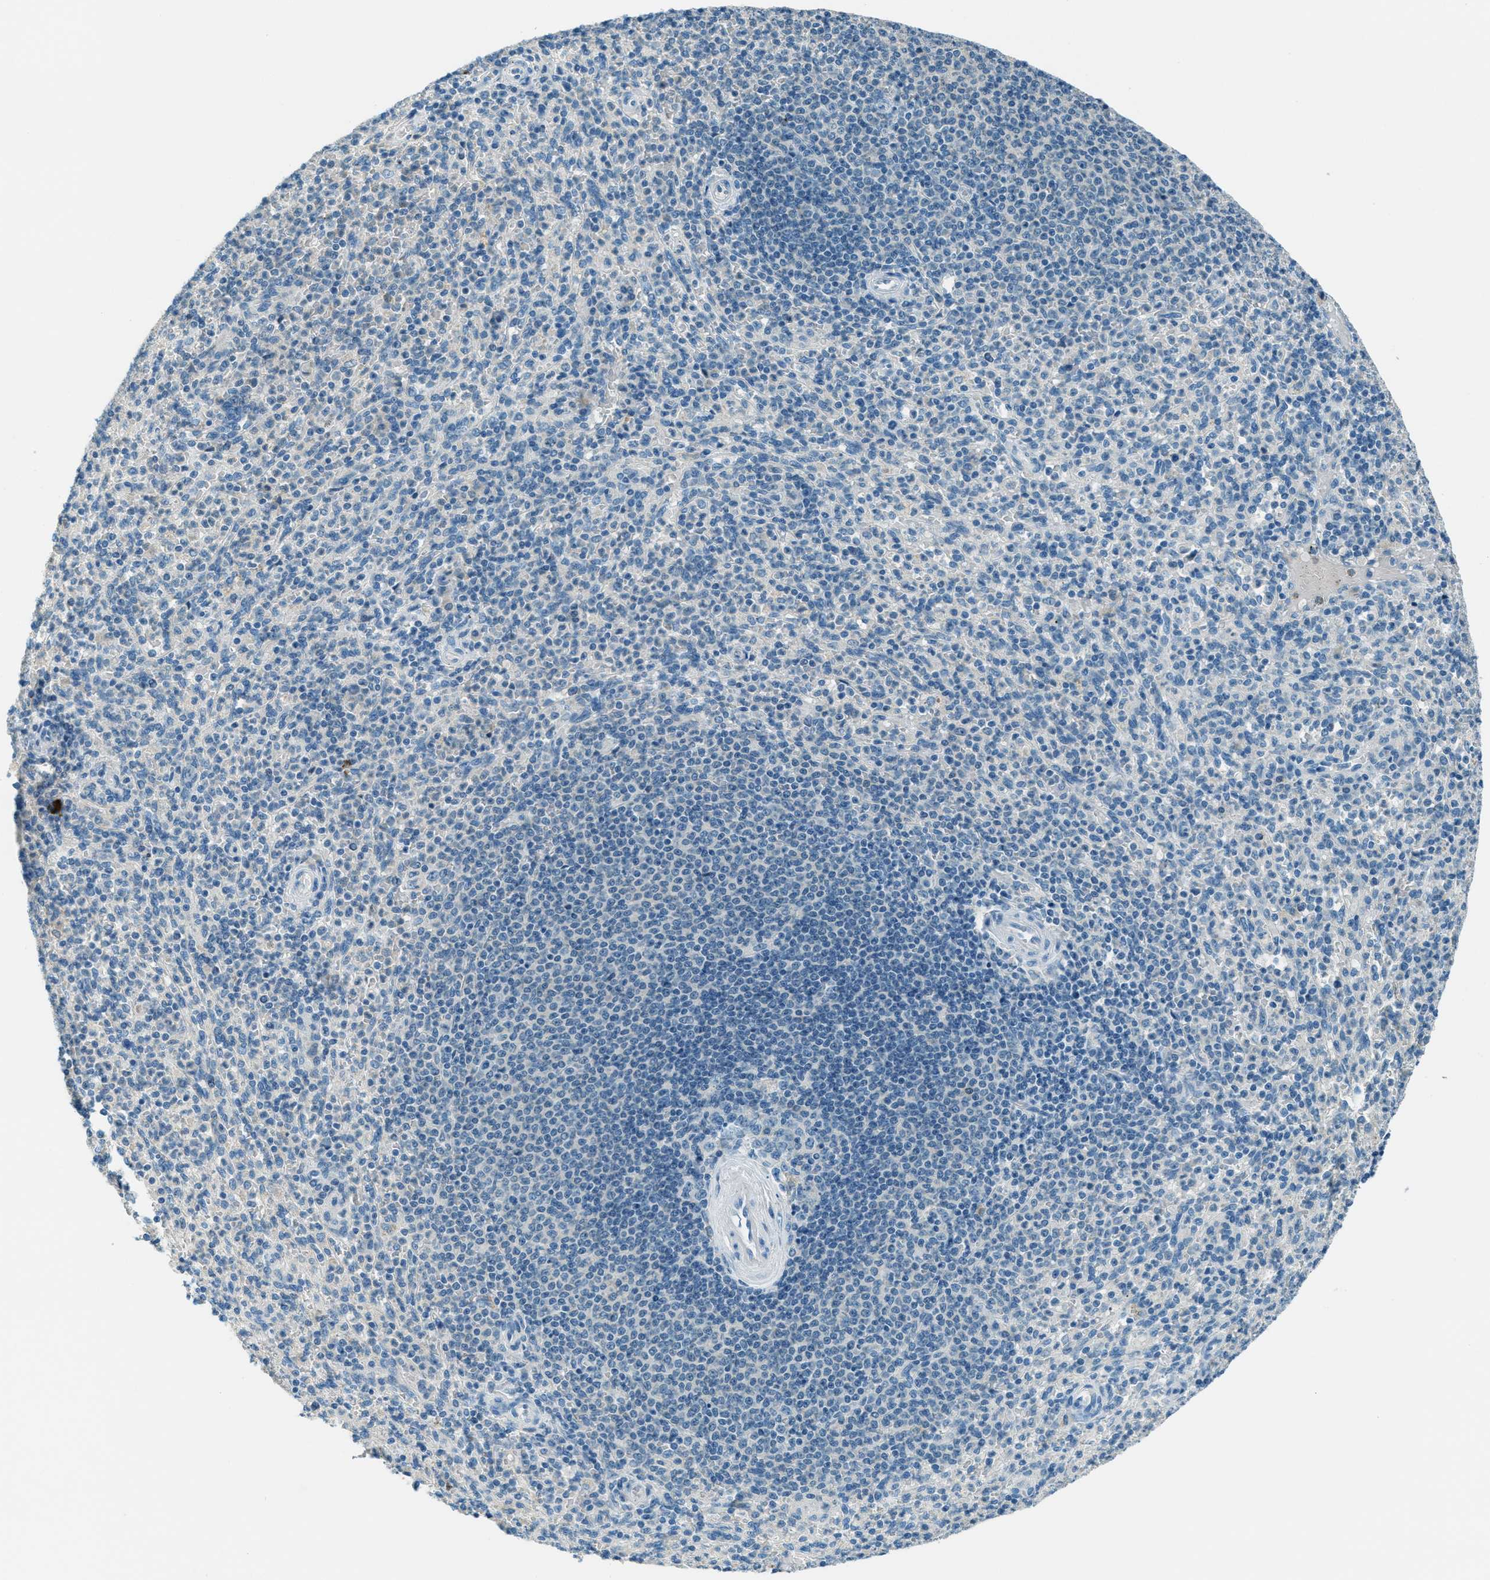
{"staining": {"intensity": "negative", "quantity": "none", "location": "none"}, "tissue": "spleen", "cell_type": "Cells in red pulp", "image_type": "normal", "snomed": [{"axis": "morphology", "description": "Normal tissue, NOS"}, {"axis": "topography", "description": "Spleen"}], "caption": "High power microscopy photomicrograph of an IHC image of benign spleen, revealing no significant expression in cells in red pulp.", "gene": "MSLN", "patient": {"sex": "male", "age": 36}}